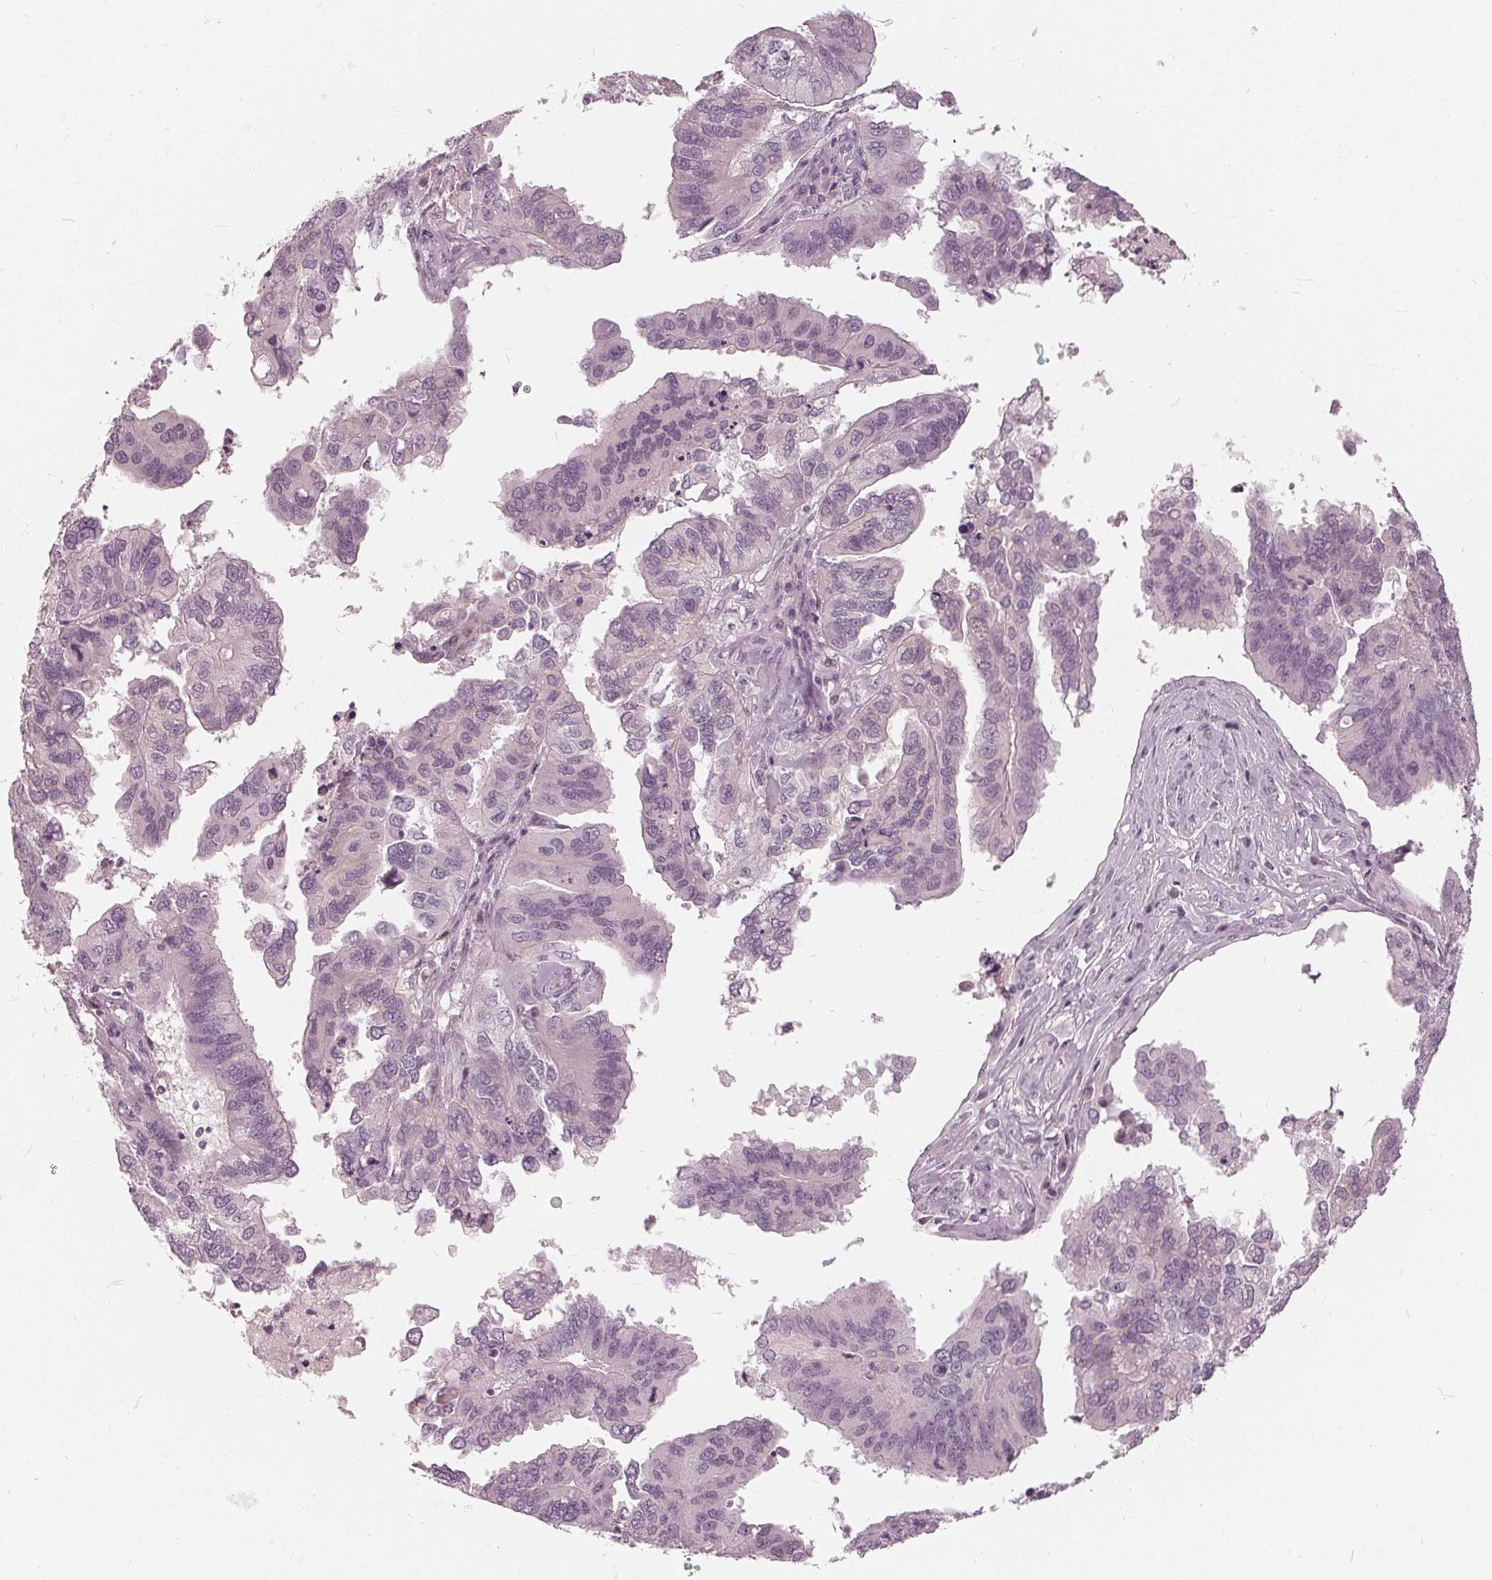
{"staining": {"intensity": "negative", "quantity": "none", "location": "none"}, "tissue": "ovarian cancer", "cell_type": "Tumor cells", "image_type": "cancer", "snomed": [{"axis": "morphology", "description": "Cystadenocarcinoma, serous, NOS"}, {"axis": "topography", "description": "Ovary"}], "caption": "Ovarian cancer stained for a protein using immunohistochemistry (IHC) demonstrates no staining tumor cells.", "gene": "SAT2", "patient": {"sex": "female", "age": 79}}